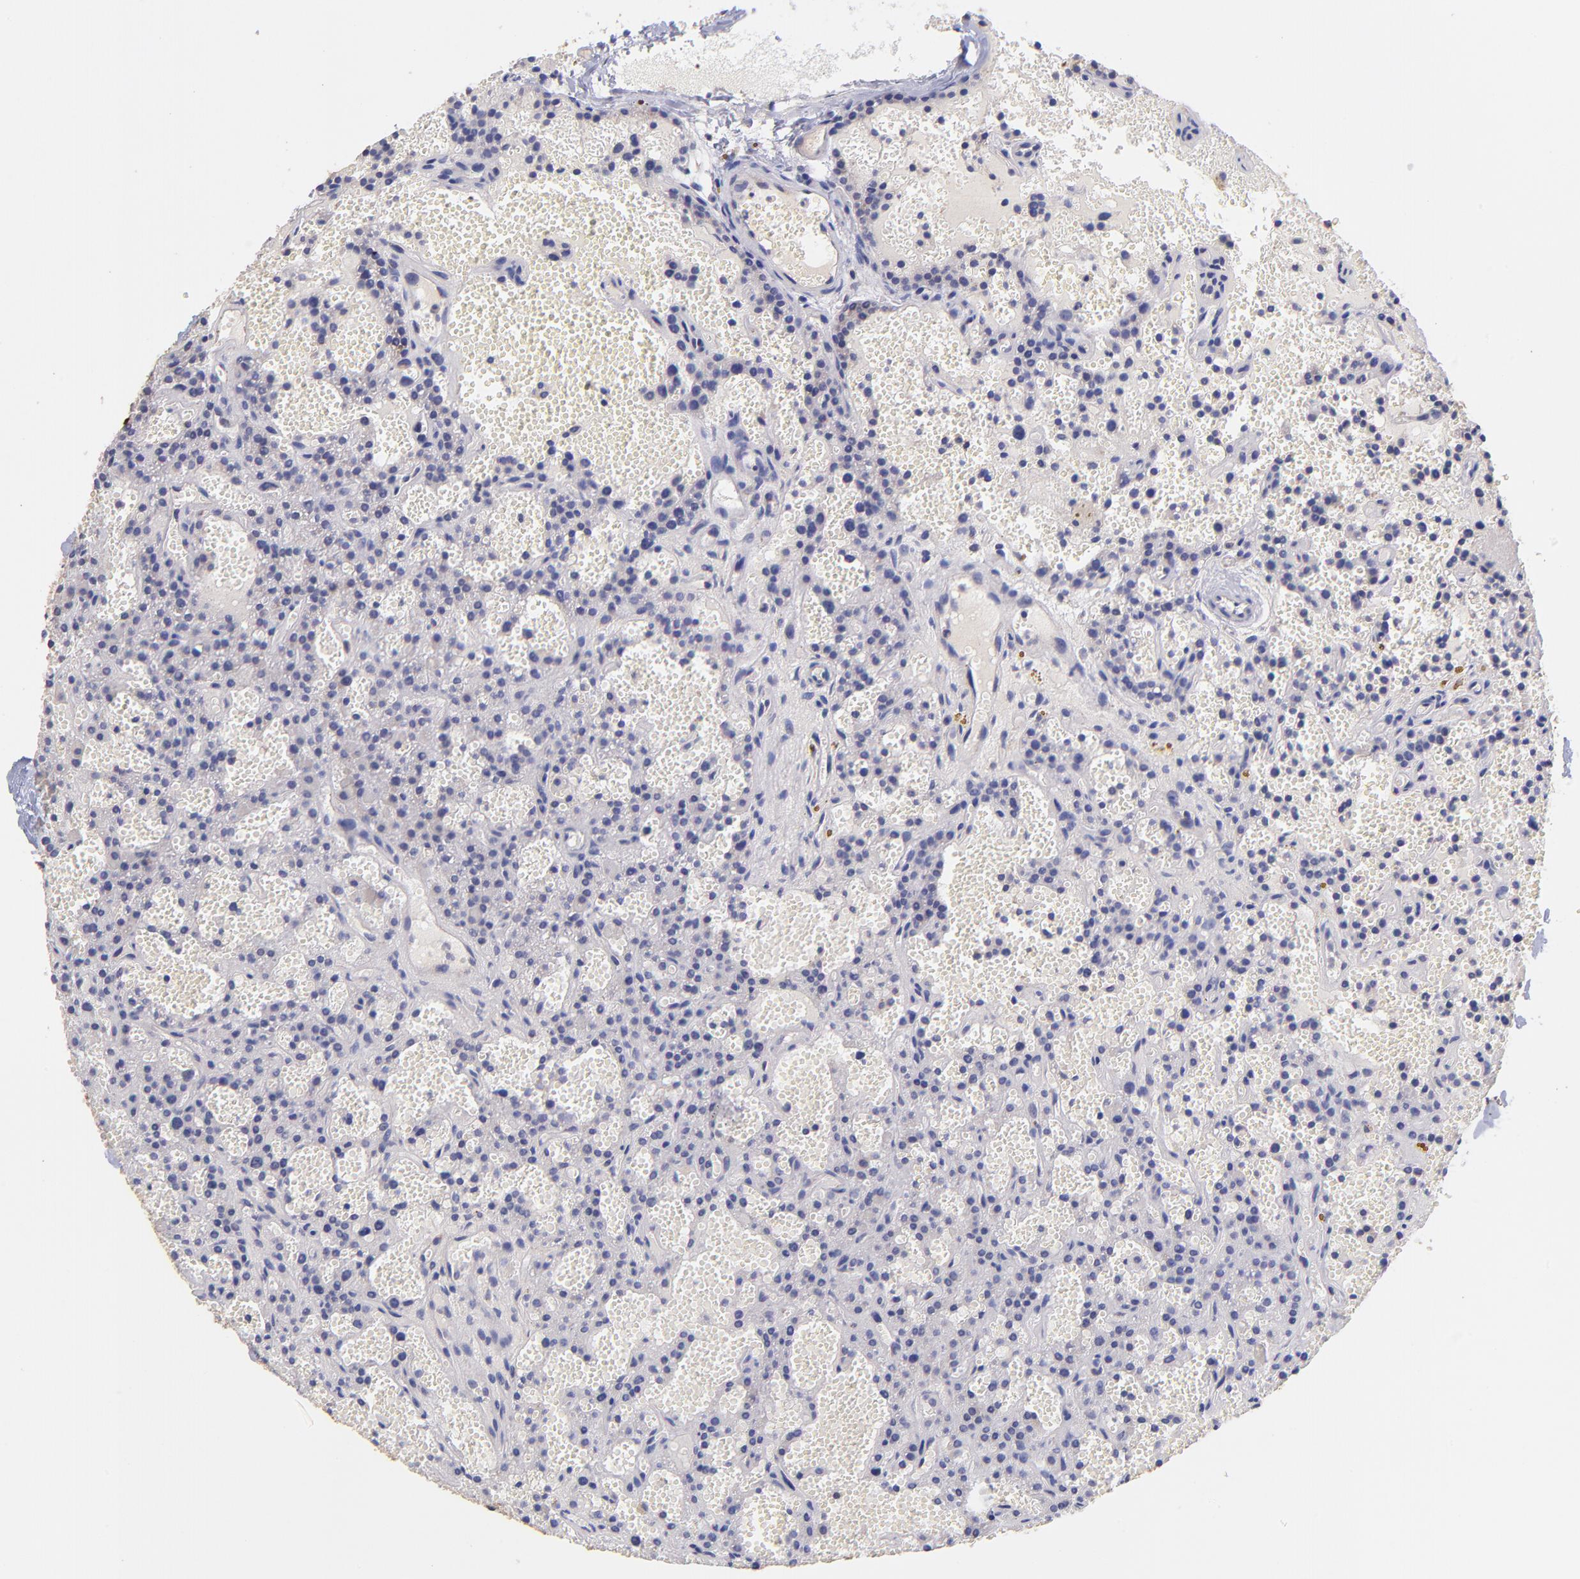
{"staining": {"intensity": "weak", "quantity": ">75%", "location": "cytoplasmic/membranous"}, "tissue": "parathyroid gland", "cell_type": "Glandular cells", "image_type": "normal", "snomed": [{"axis": "morphology", "description": "Normal tissue, NOS"}, {"axis": "topography", "description": "Parathyroid gland"}], "caption": "Immunohistochemistry (IHC) micrograph of normal parathyroid gland: parathyroid gland stained using immunohistochemistry (IHC) reveals low levels of weak protein expression localized specifically in the cytoplasmic/membranous of glandular cells, appearing as a cytoplasmic/membranous brown color.", "gene": "PREX1", "patient": {"sex": "male", "age": 25}}